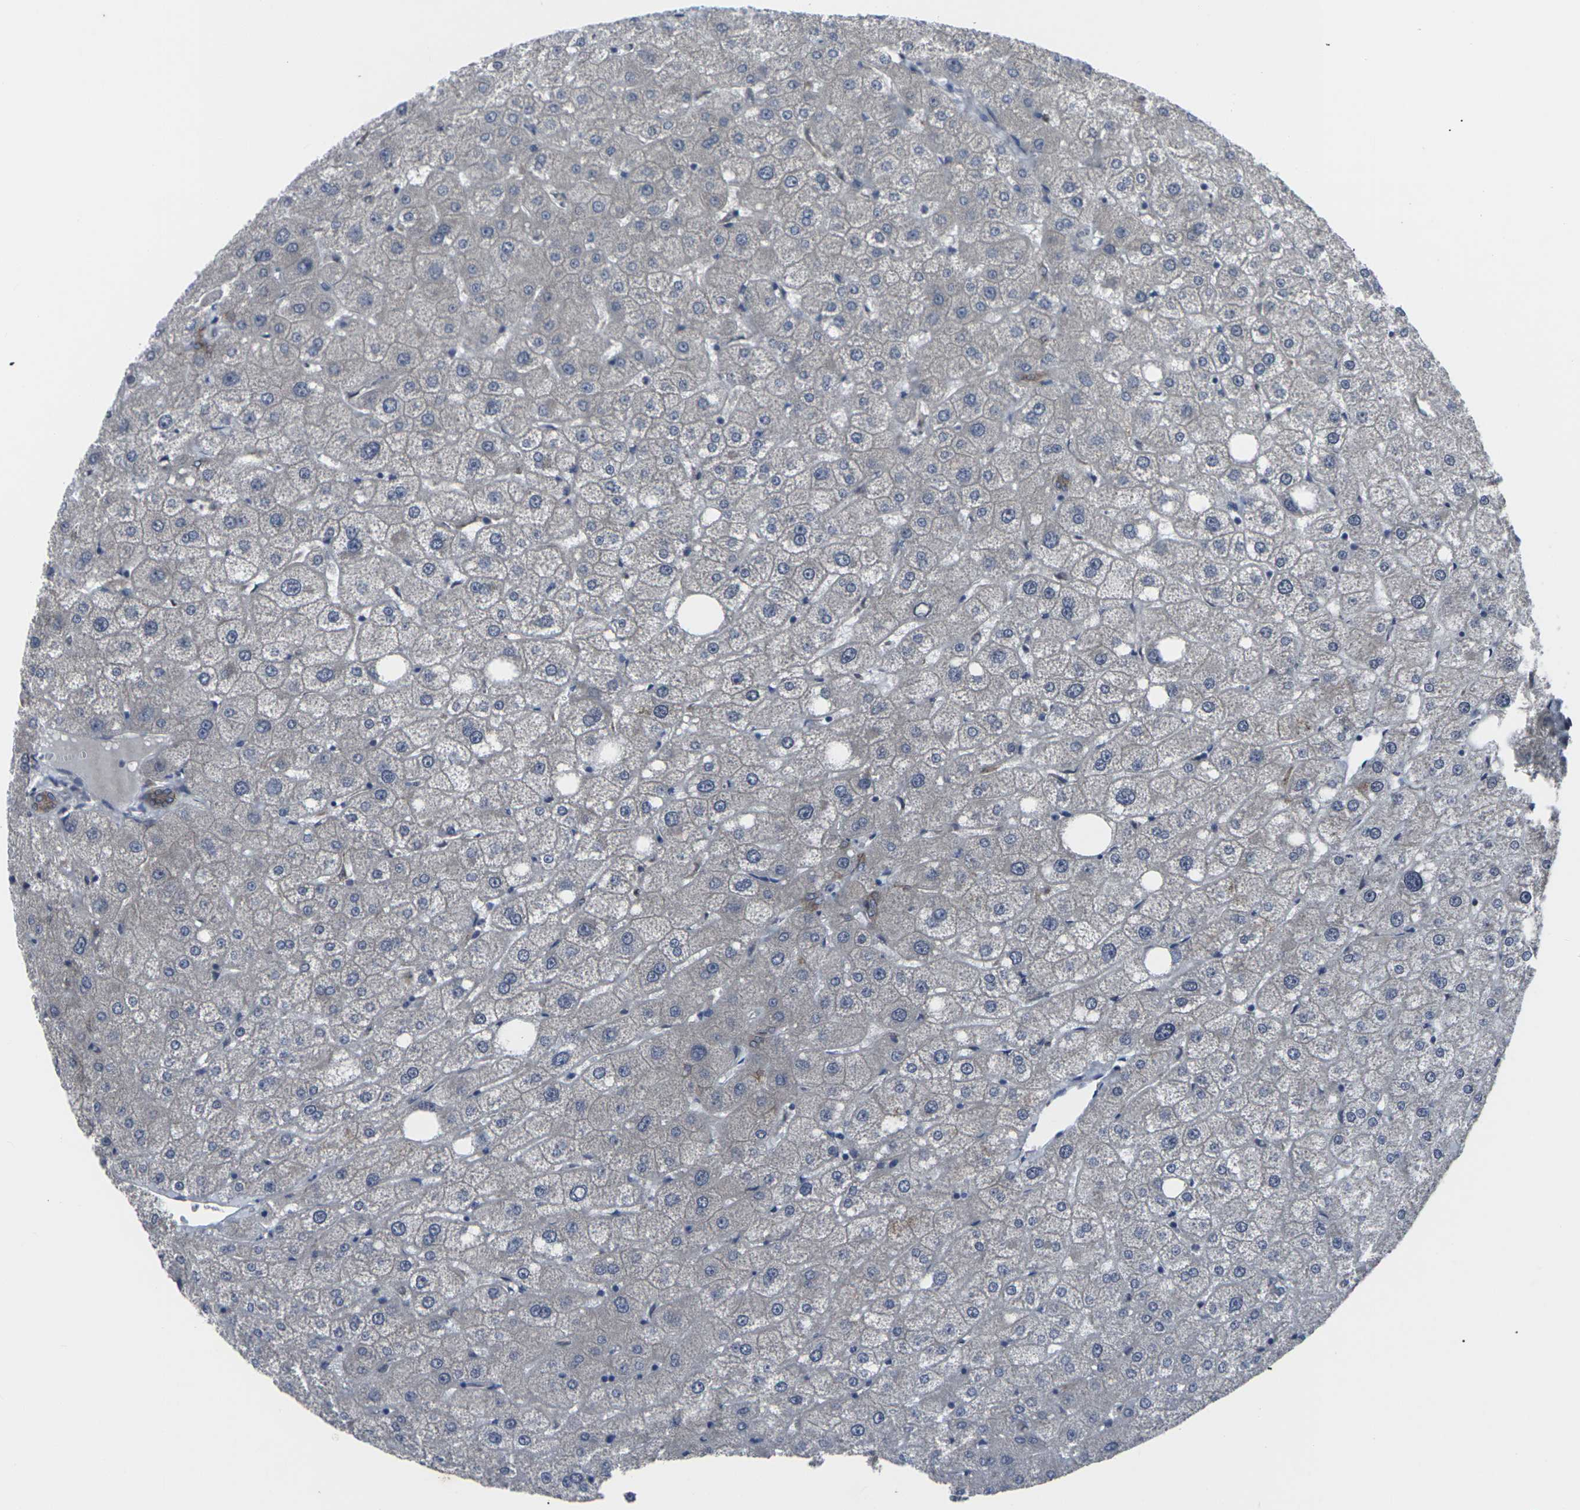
{"staining": {"intensity": "moderate", "quantity": ">75%", "location": "cytoplasmic/membranous"}, "tissue": "liver", "cell_type": "Cholangiocytes", "image_type": "normal", "snomed": [{"axis": "morphology", "description": "Normal tissue, NOS"}, {"axis": "topography", "description": "Liver"}], "caption": "Immunohistochemistry image of benign liver: human liver stained using immunohistochemistry exhibits medium levels of moderate protein expression localized specifically in the cytoplasmic/membranous of cholangiocytes, appearing as a cytoplasmic/membranous brown color.", "gene": "MAPKAPK2", "patient": {"sex": "male", "age": 73}}